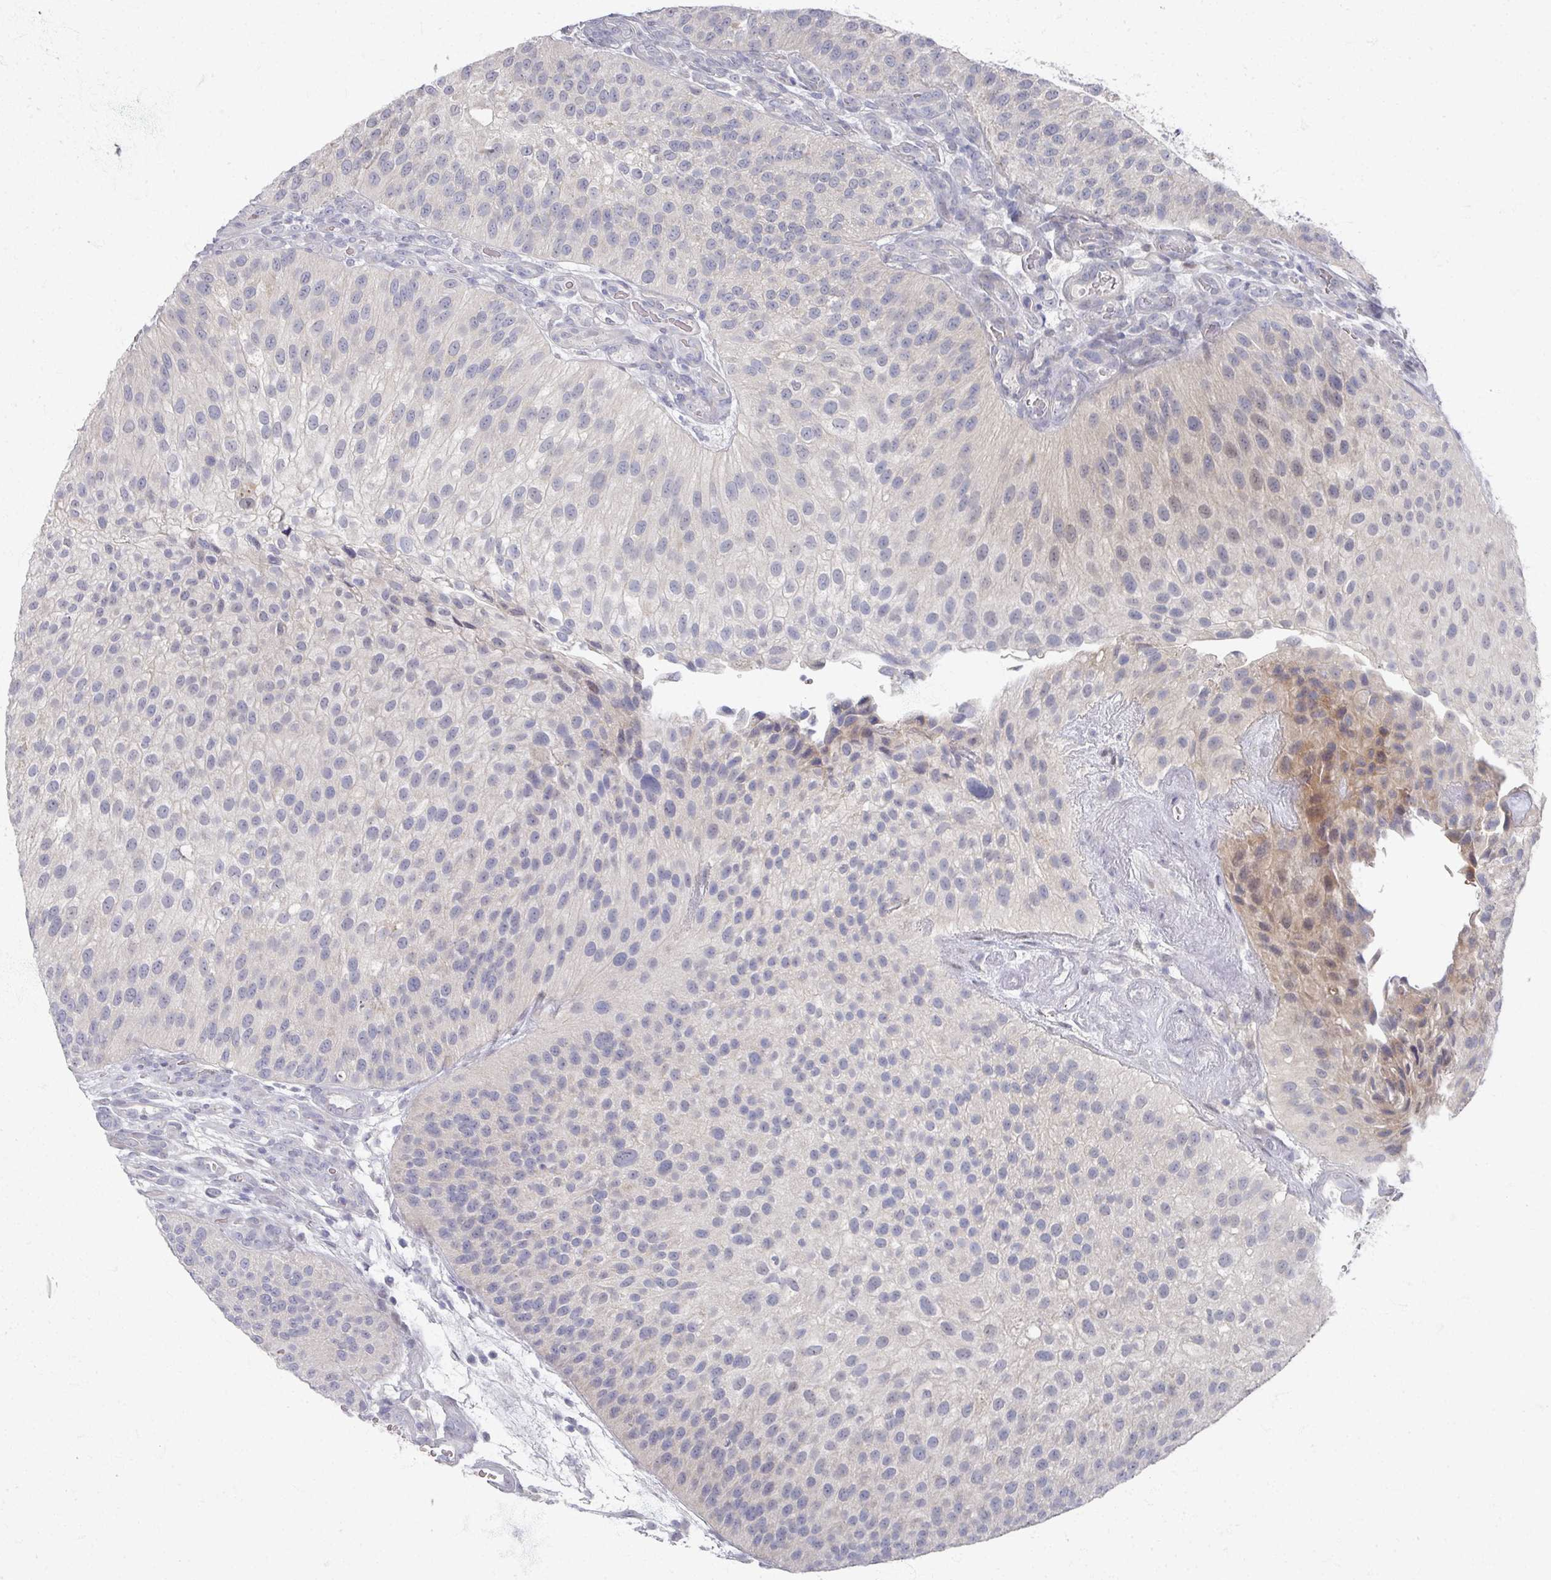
{"staining": {"intensity": "moderate", "quantity": "<25%", "location": "cytoplasmic/membranous"}, "tissue": "urothelial cancer", "cell_type": "Tumor cells", "image_type": "cancer", "snomed": [{"axis": "morphology", "description": "Urothelial carcinoma, NOS"}, {"axis": "topography", "description": "Urinary bladder"}], "caption": "A micrograph showing moderate cytoplasmic/membranous staining in about <25% of tumor cells in urothelial cancer, as visualized by brown immunohistochemical staining.", "gene": "TTYH3", "patient": {"sex": "male", "age": 87}}